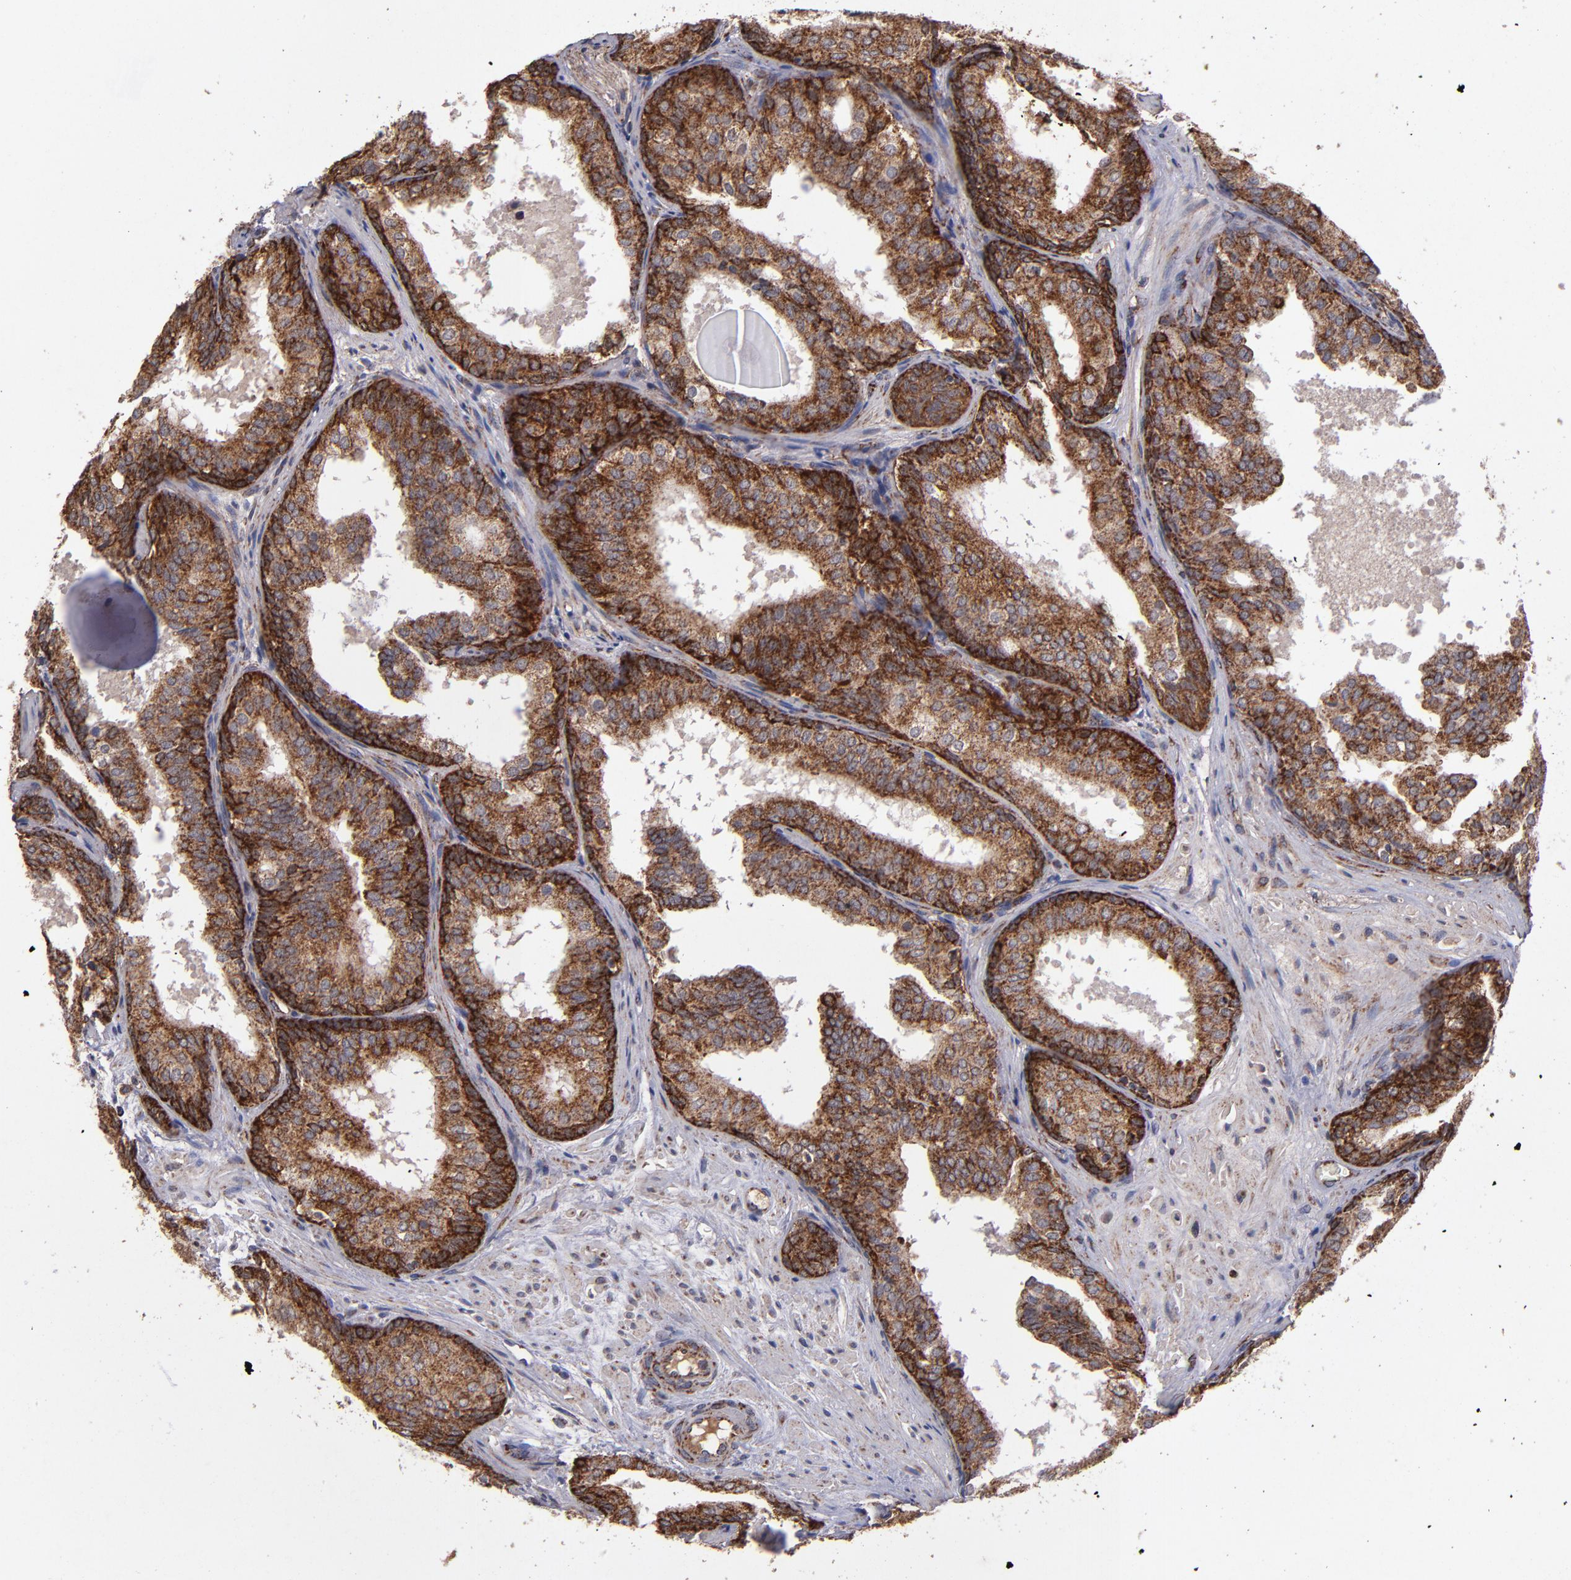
{"staining": {"intensity": "strong", "quantity": ">75%", "location": "cytoplasmic/membranous"}, "tissue": "prostate cancer", "cell_type": "Tumor cells", "image_type": "cancer", "snomed": [{"axis": "morphology", "description": "Adenocarcinoma, Low grade"}, {"axis": "topography", "description": "Prostate"}], "caption": "Immunohistochemistry (IHC) micrograph of prostate cancer stained for a protein (brown), which reveals high levels of strong cytoplasmic/membranous positivity in about >75% of tumor cells.", "gene": "TIMM9", "patient": {"sex": "male", "age": 69}}